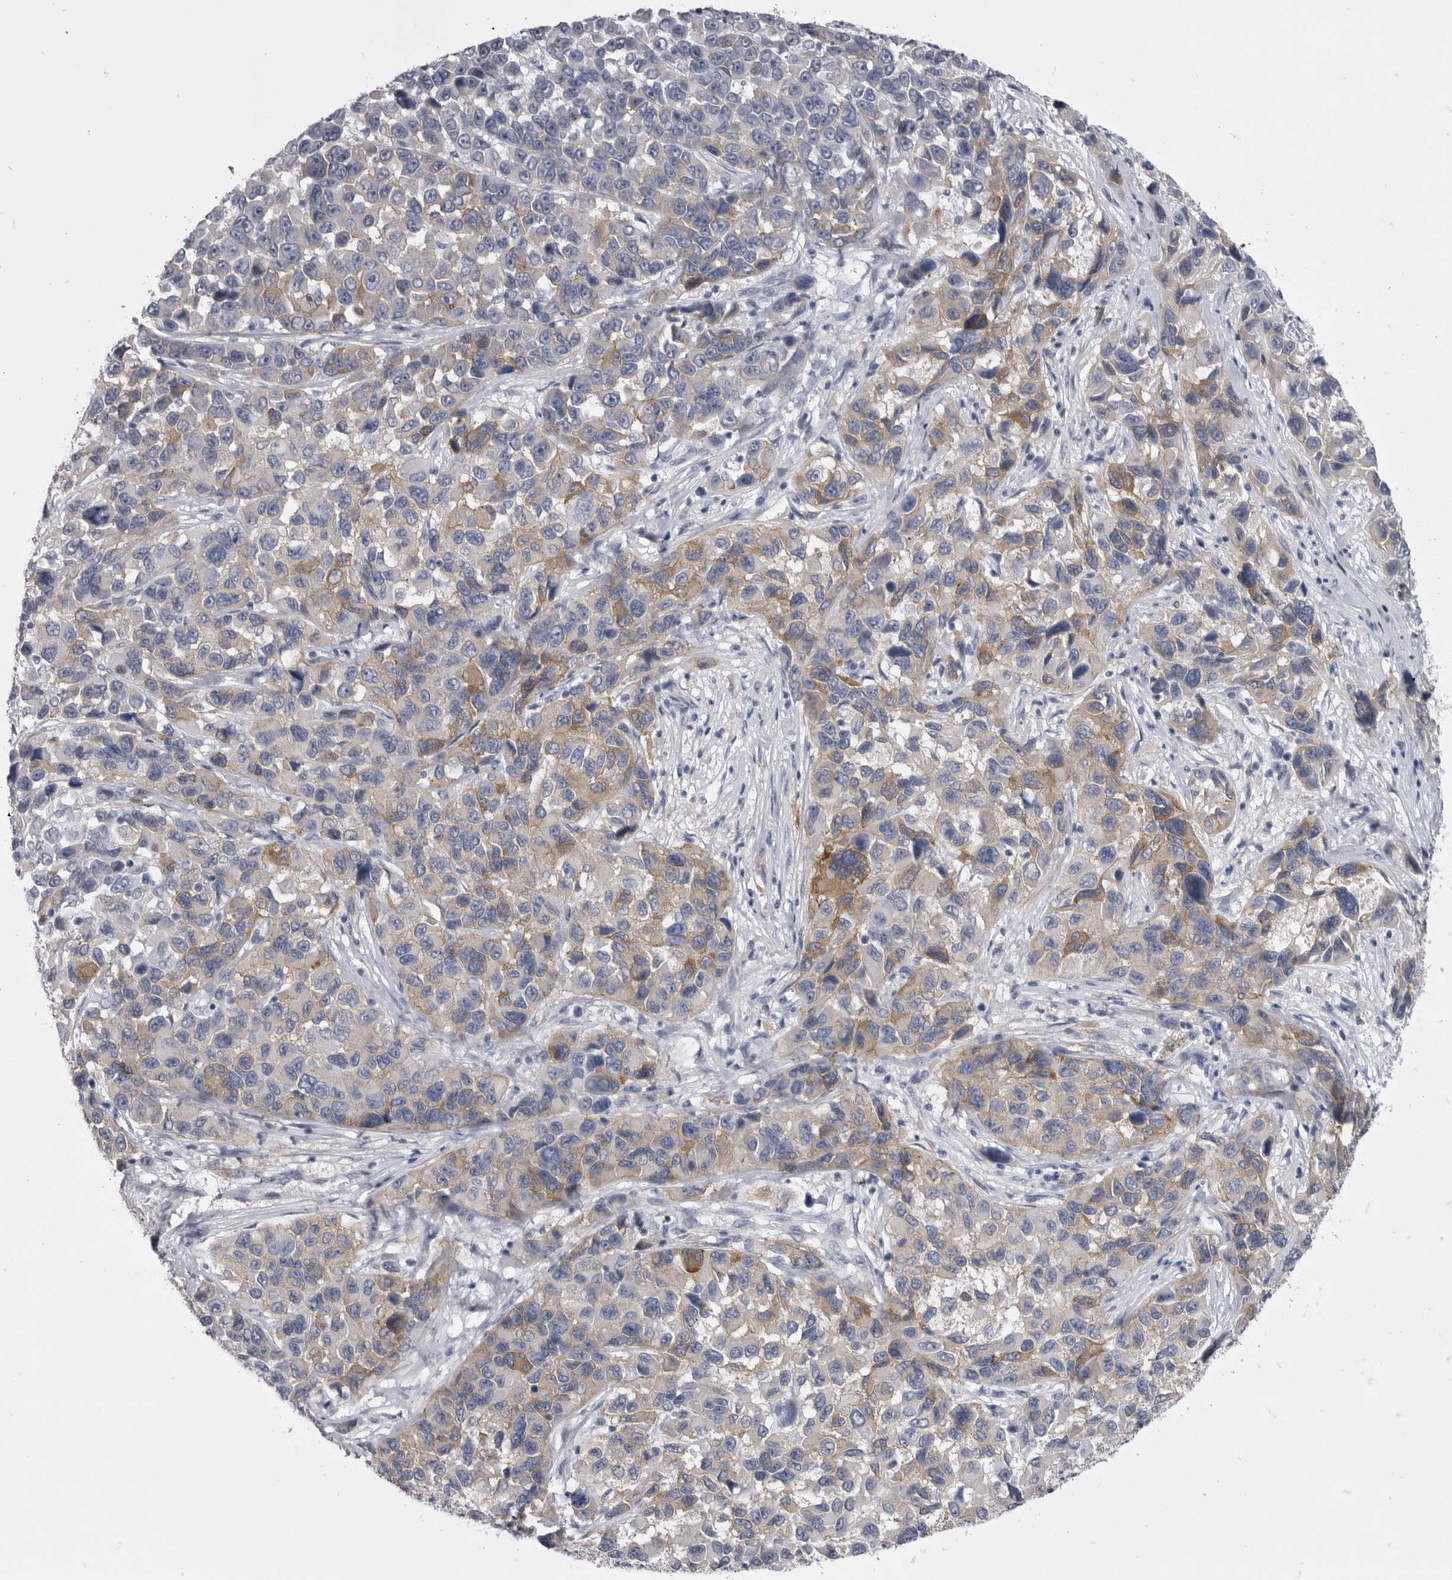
{"staining": {"intensity": "moderate", "quantity": "25%-75%", "location": "cytoplasmic/membranous"}, "tissue": "melanoma", "cell_type": "Tumor cells", "image_type": "cancer", "snomed": [{"axis": "morphology", "description": "Malignant melanoma, NOS"}, {"axis": "topography", "description": "Skin"}], "caption": "The micrograph displays a brown stain indicating the presence of a protein in the cytoplasmic/membranous of tumor cells in malignant melanoma. (Brightfield microscopy of DAB IHC at high magnification).", "gene": "ANK2", "patient": {"sex": "male", "age": 53}}